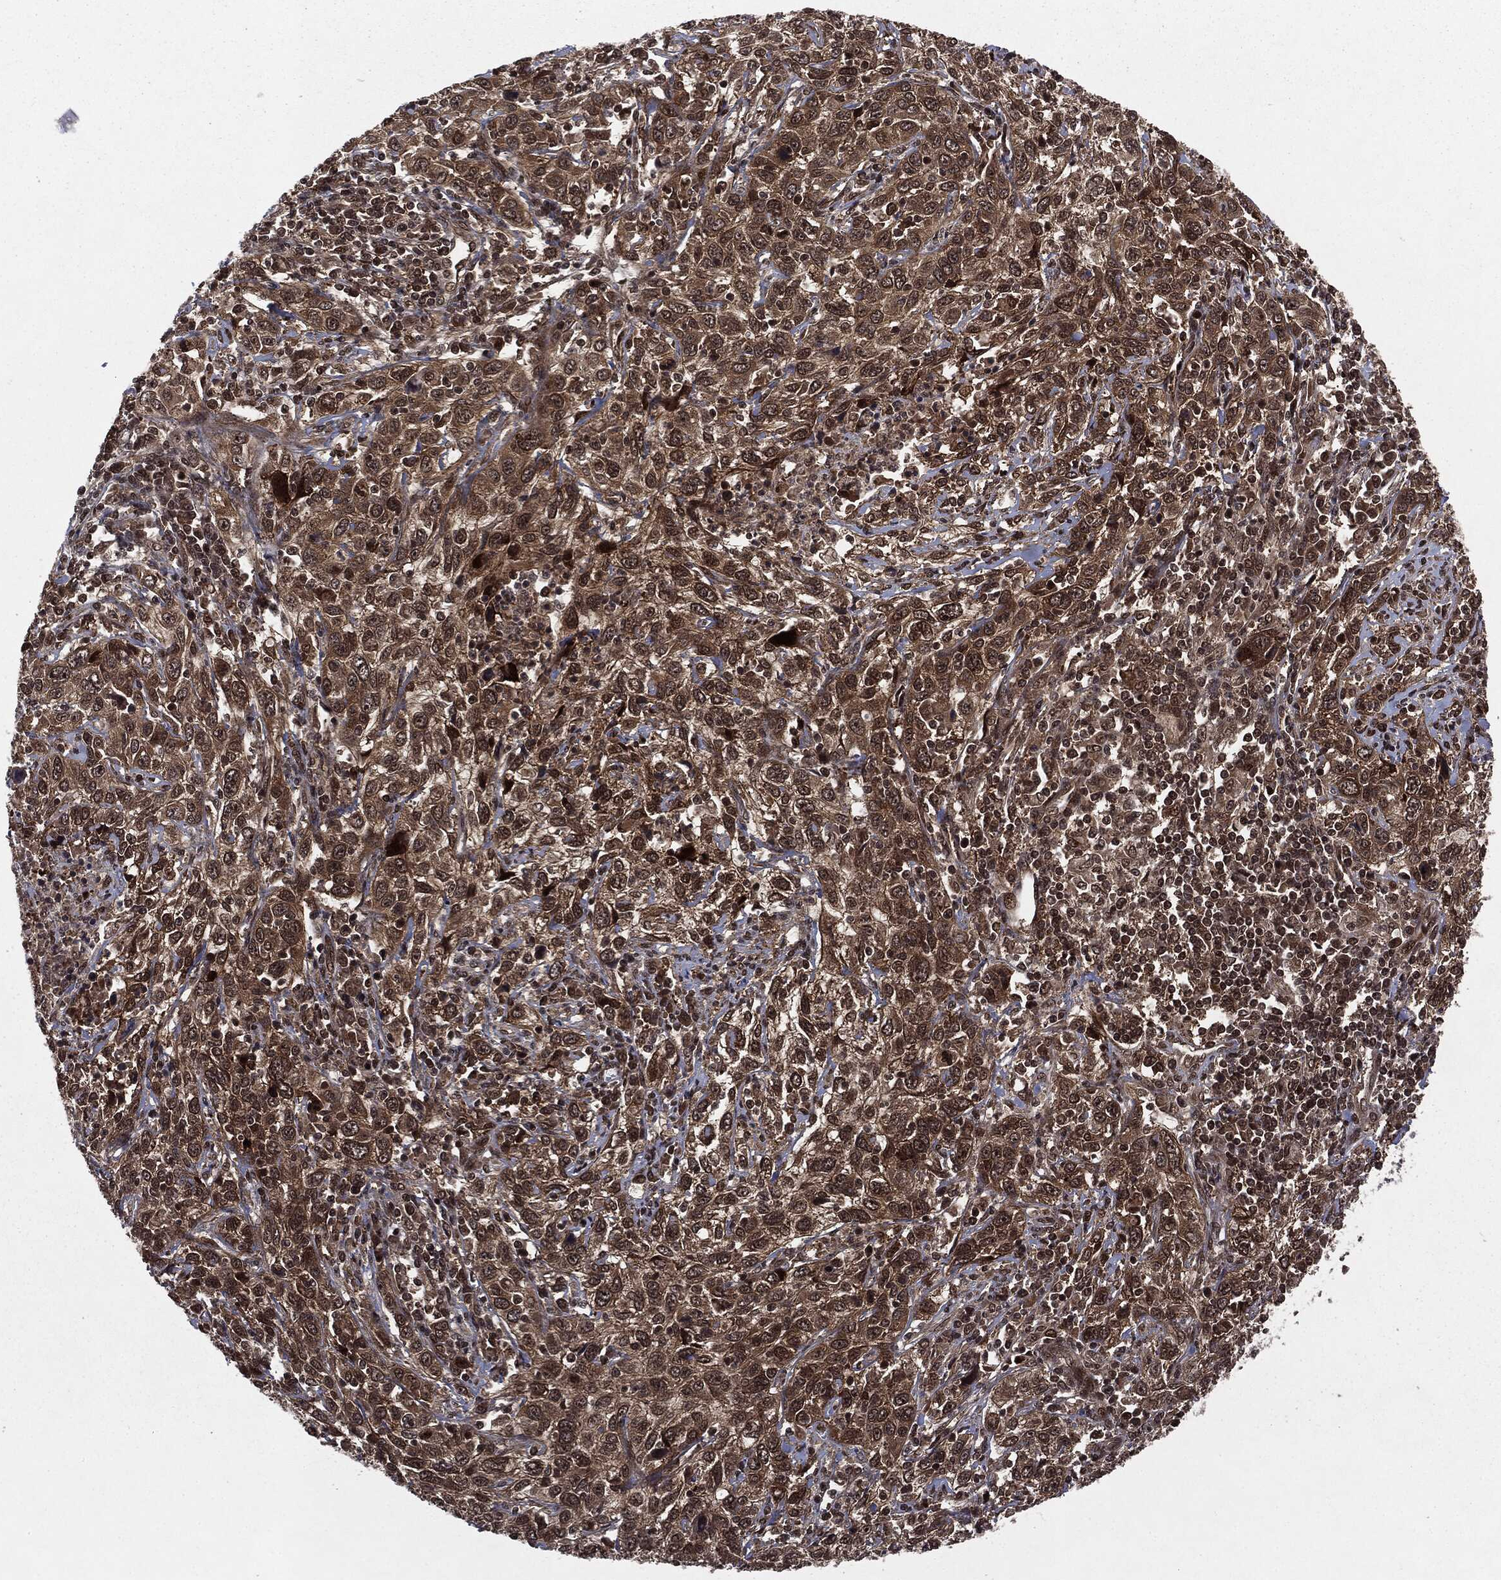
{"staining": {"intensity": "strong", "quantity": "25%-75%", "location": "cytoplasmic/membranous"}, "tissue": "cervical cancer", "cell_type": "Tumor cells", "image_type": "cancer", "snomed": [{"axis": "morphology", "description": "Squamous cell carcinoma, NOS"}, {"axis": "topography", "description": "Cervix"}], "caption": "IHC (DAB (3,3'-diaminobenzidine)) staining of human cervical squamous cell carcinoma demonstrates strong cytoplasmic/membranous protein expression in about 25%-75% of tumor cells. (Stains: DAB (3,3'-diaminobenzidine) in brown, nuclei in blue, Microscopy: brightfield microscopy at high magnification).", "gene": "STAU2", "patient": {"sex": "female", "age": 46}}